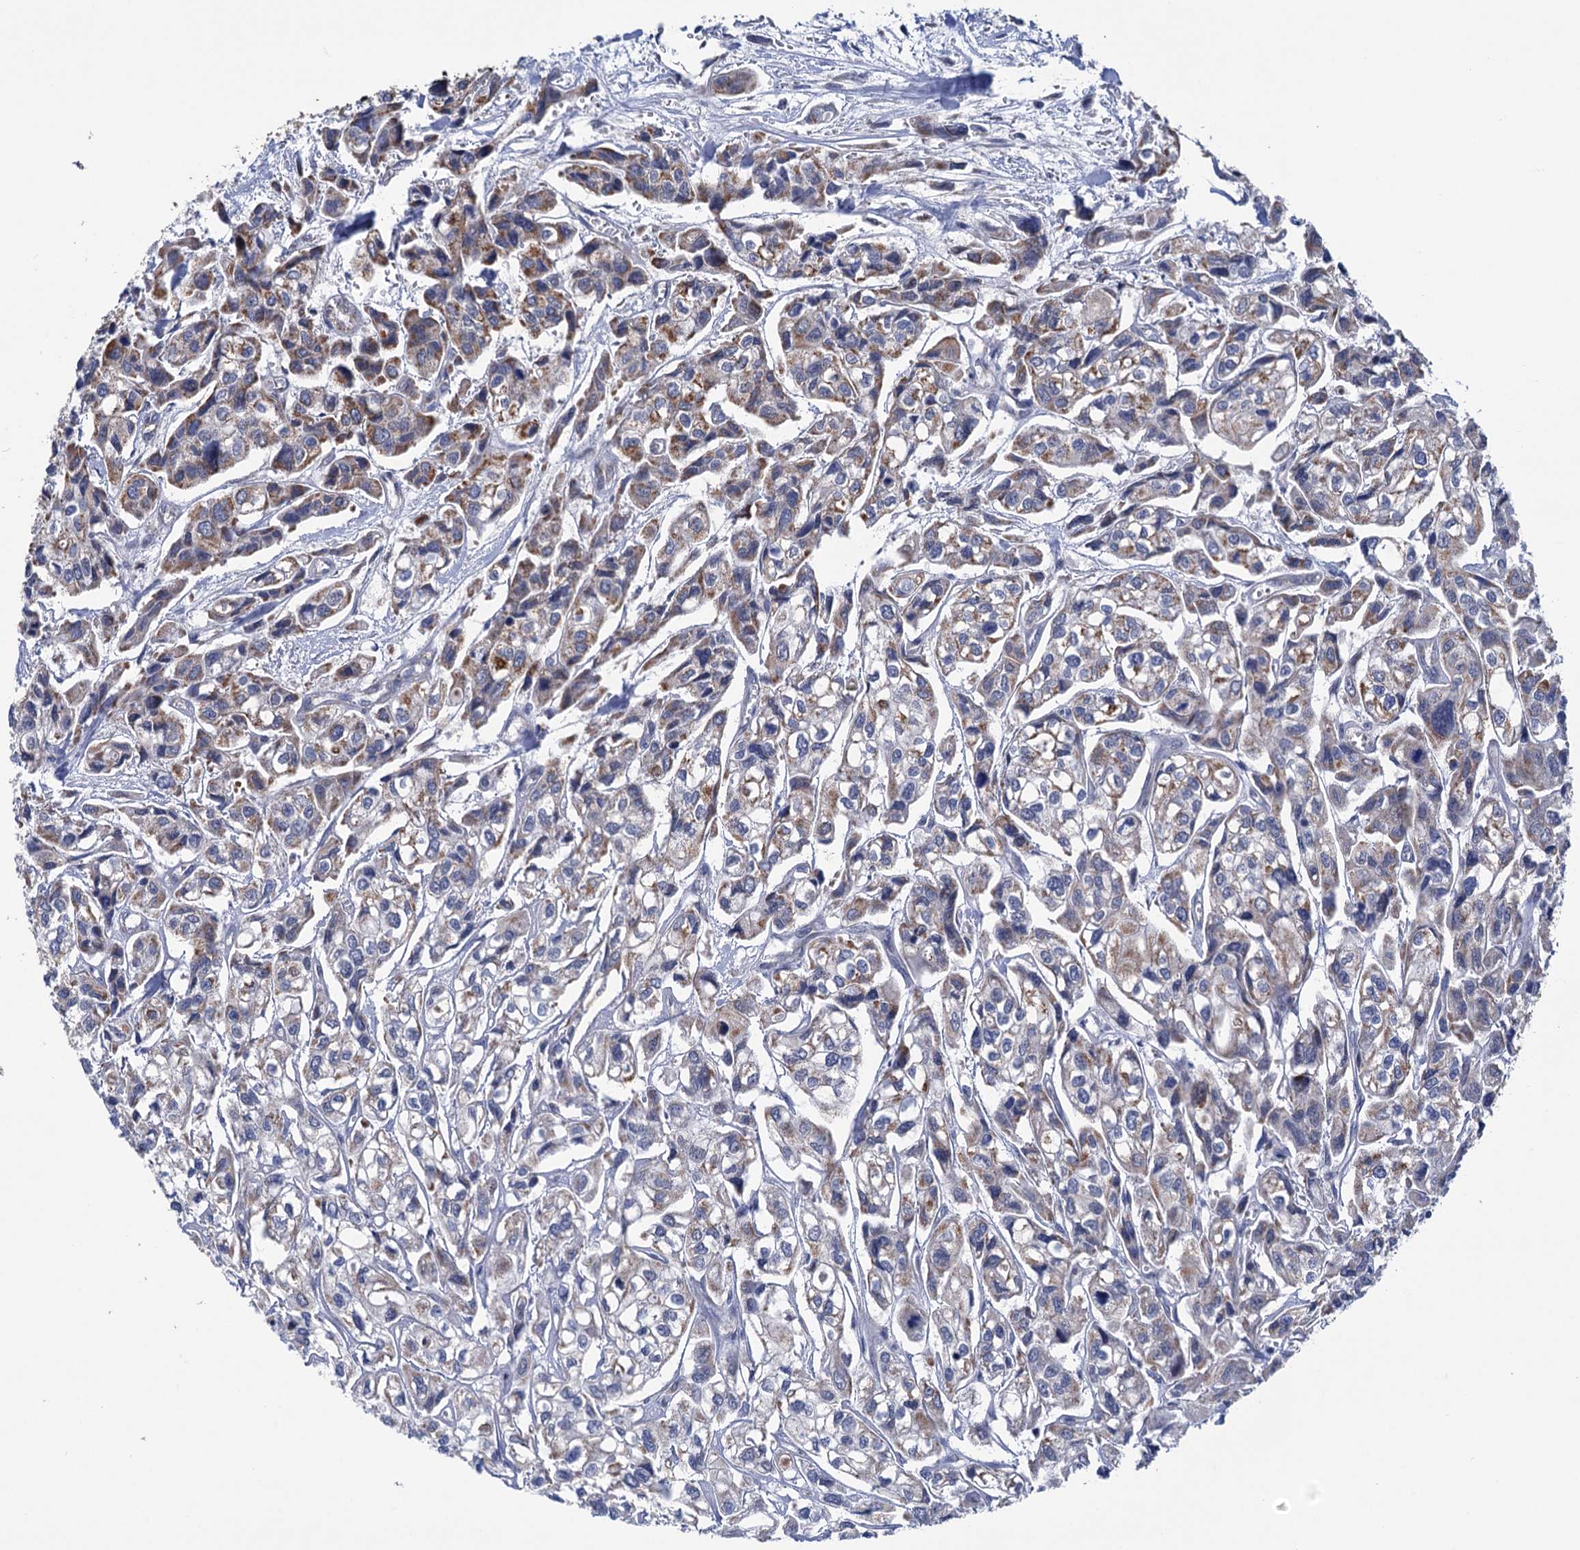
{"staining": {"intensity": "moderate", "quantity": "25%-75%", "location": "cytoplasmic/membranous"}, "tissue": "urothelial cancer", "cell_type": "Tumor cells", "image_type": "cancer", "snomed": [{"axis": "morphology", "description": "Urothelial carcinoma, High grade"}, {"axis": "topography", "description": "Urinary bladder"}], "caption": "An IHC image of neoplastic tissue is shown. Protein staining in brown highlights moderate cytoplasmic/membranous positivity in urothelial cancer within tumor cells.", "gene": "SUCLA2", "patient": {"sex": "male", "age": 67}}